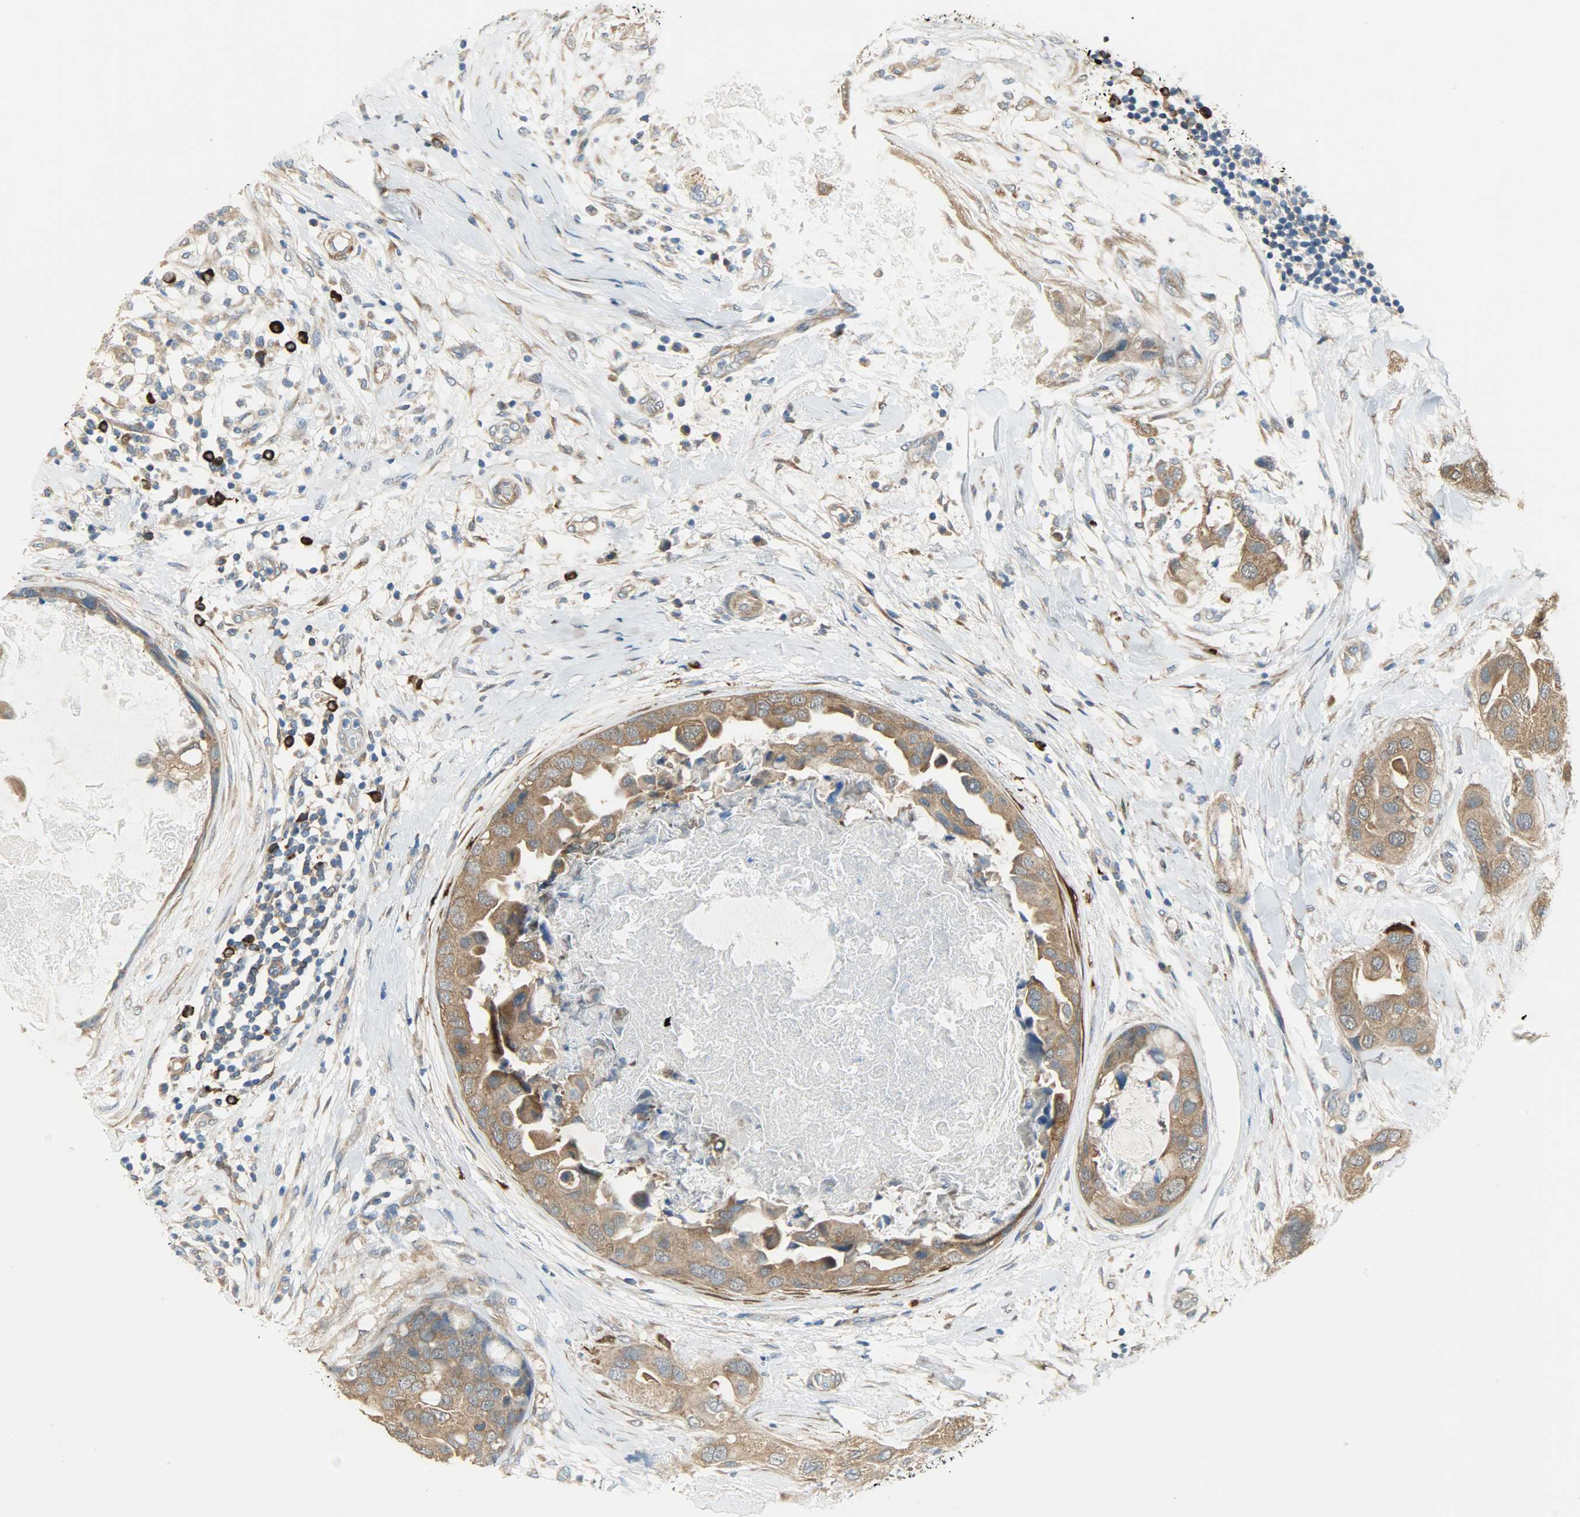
{"staining": {"intensity": "moderate", "quantity": ">75%", "location": "cytoplasmic/membranous"}, "tissue": "breast cancer", "cell_type": "Tumor cells", "image_type": "cancer", "snomed": [{"axis": "morphology", "description": "Duct carcinoma"}, {"axis": "topography", "description": "Breast"}], "caption": "Protein analysis of breast cancer (infiltrating ductal carcinoma) tissue demonstrates moderate cytoplasmic/membranous positivity in about >75% of tumor cells. The staining was performed using DAB (3,3'-diaminobenzidine), with brown indicating positive protein expression. Nuclei are stained blue with hematoxylin.", "gene": "C1orf198", "patient": {"sex": "female", "age": 40}}